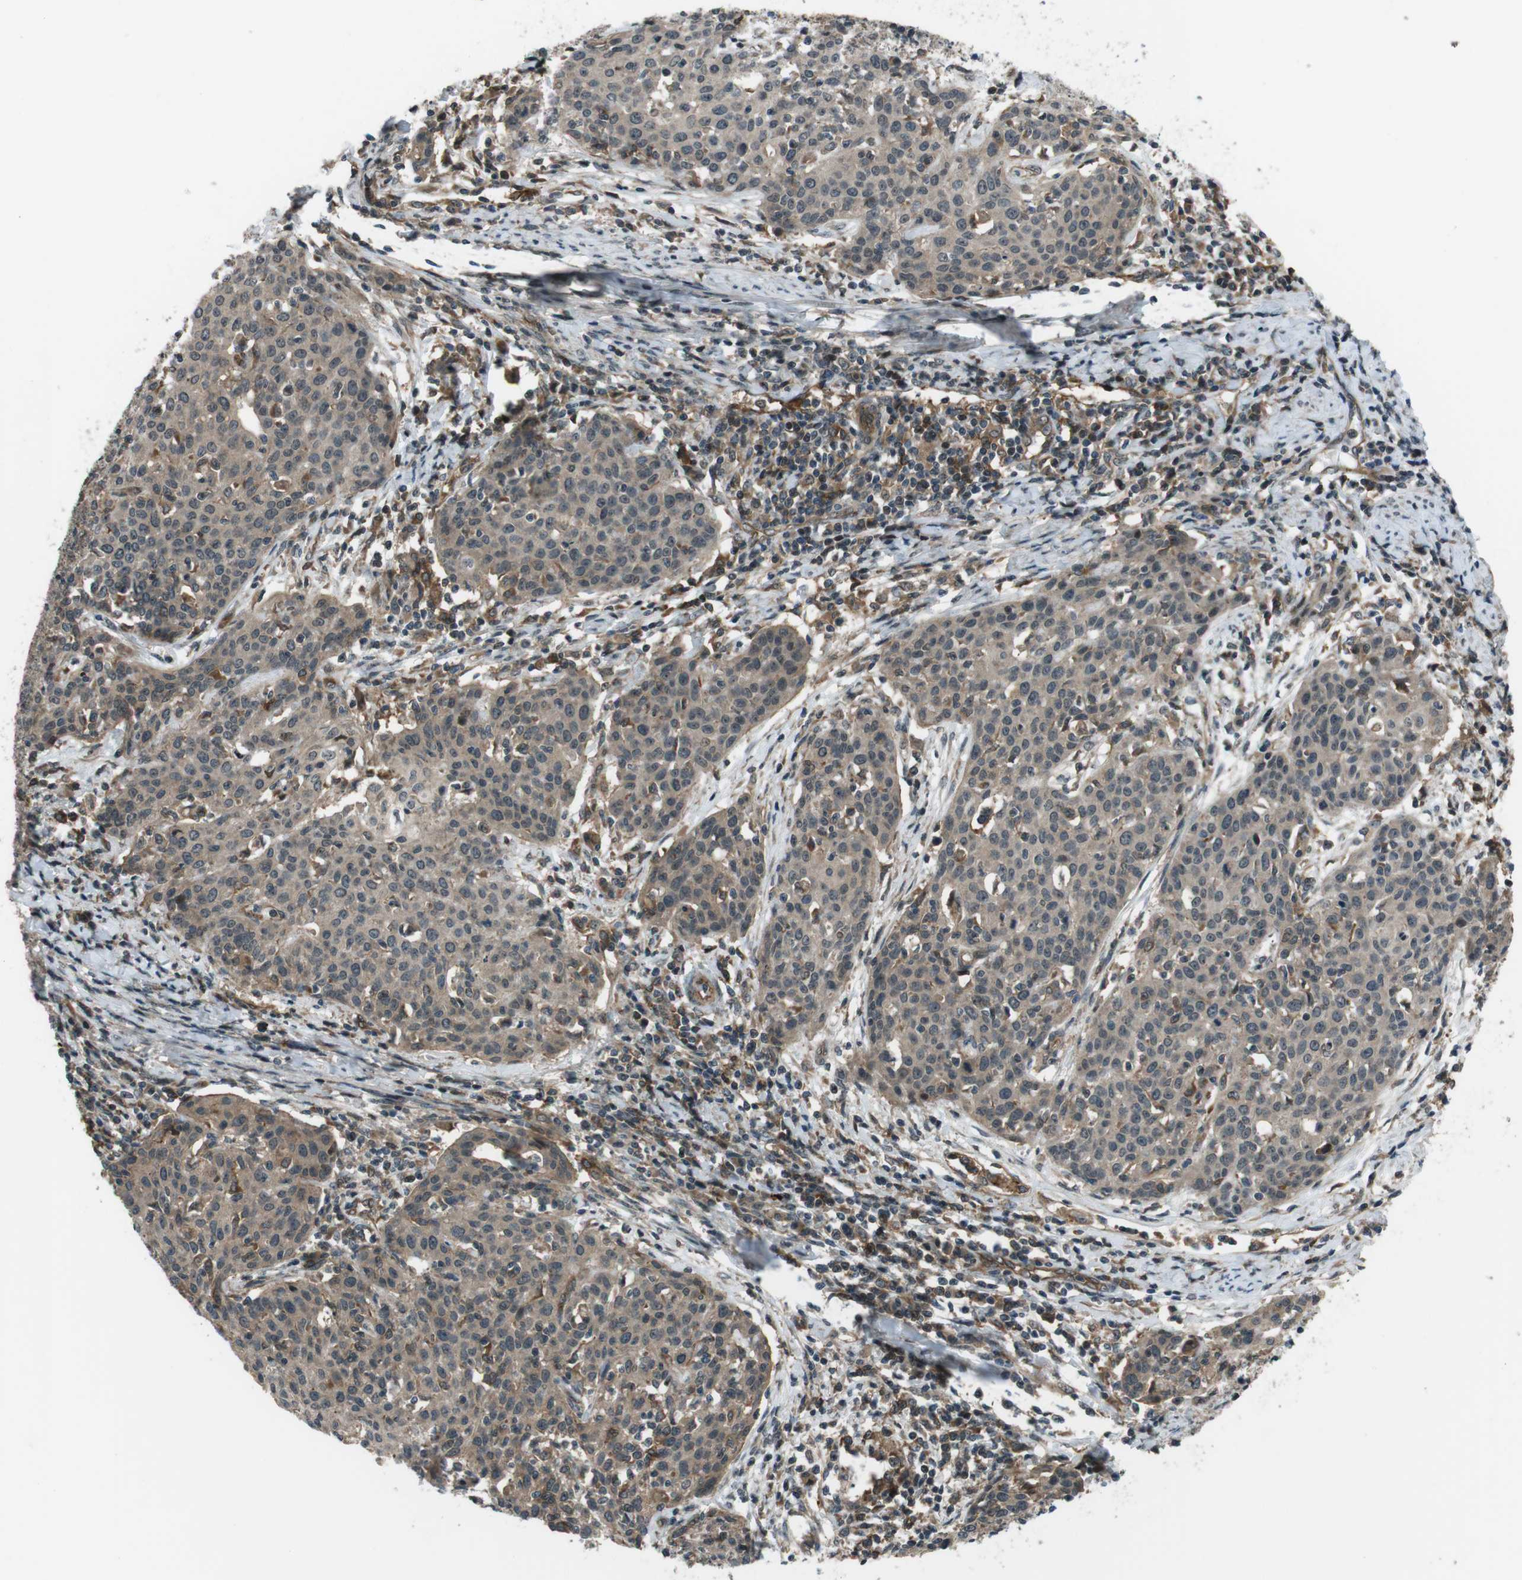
{"staining": {"intensity": "weak", "quantity": ">75%", "location": "cytoplasmic/membranous"}, "tissue": "cervical cancer", "cell_type": "Tumor cells", "image_type": "cancer", "snomed": [{"axis": "morphology", "description": "Squamous cell carcinoma, NOS"}, {"axis": "topography", "description": "Cervix"}], "caption": "Cervical cancer stained with DAB (3,3'-diaminobenzidine) IHC exhibits low levels of weak cytoplasmic/membranous staining in about >75% of tumor cells.", "gene": "TIAM2", "patient": {"sex": "female", "age": 38}}